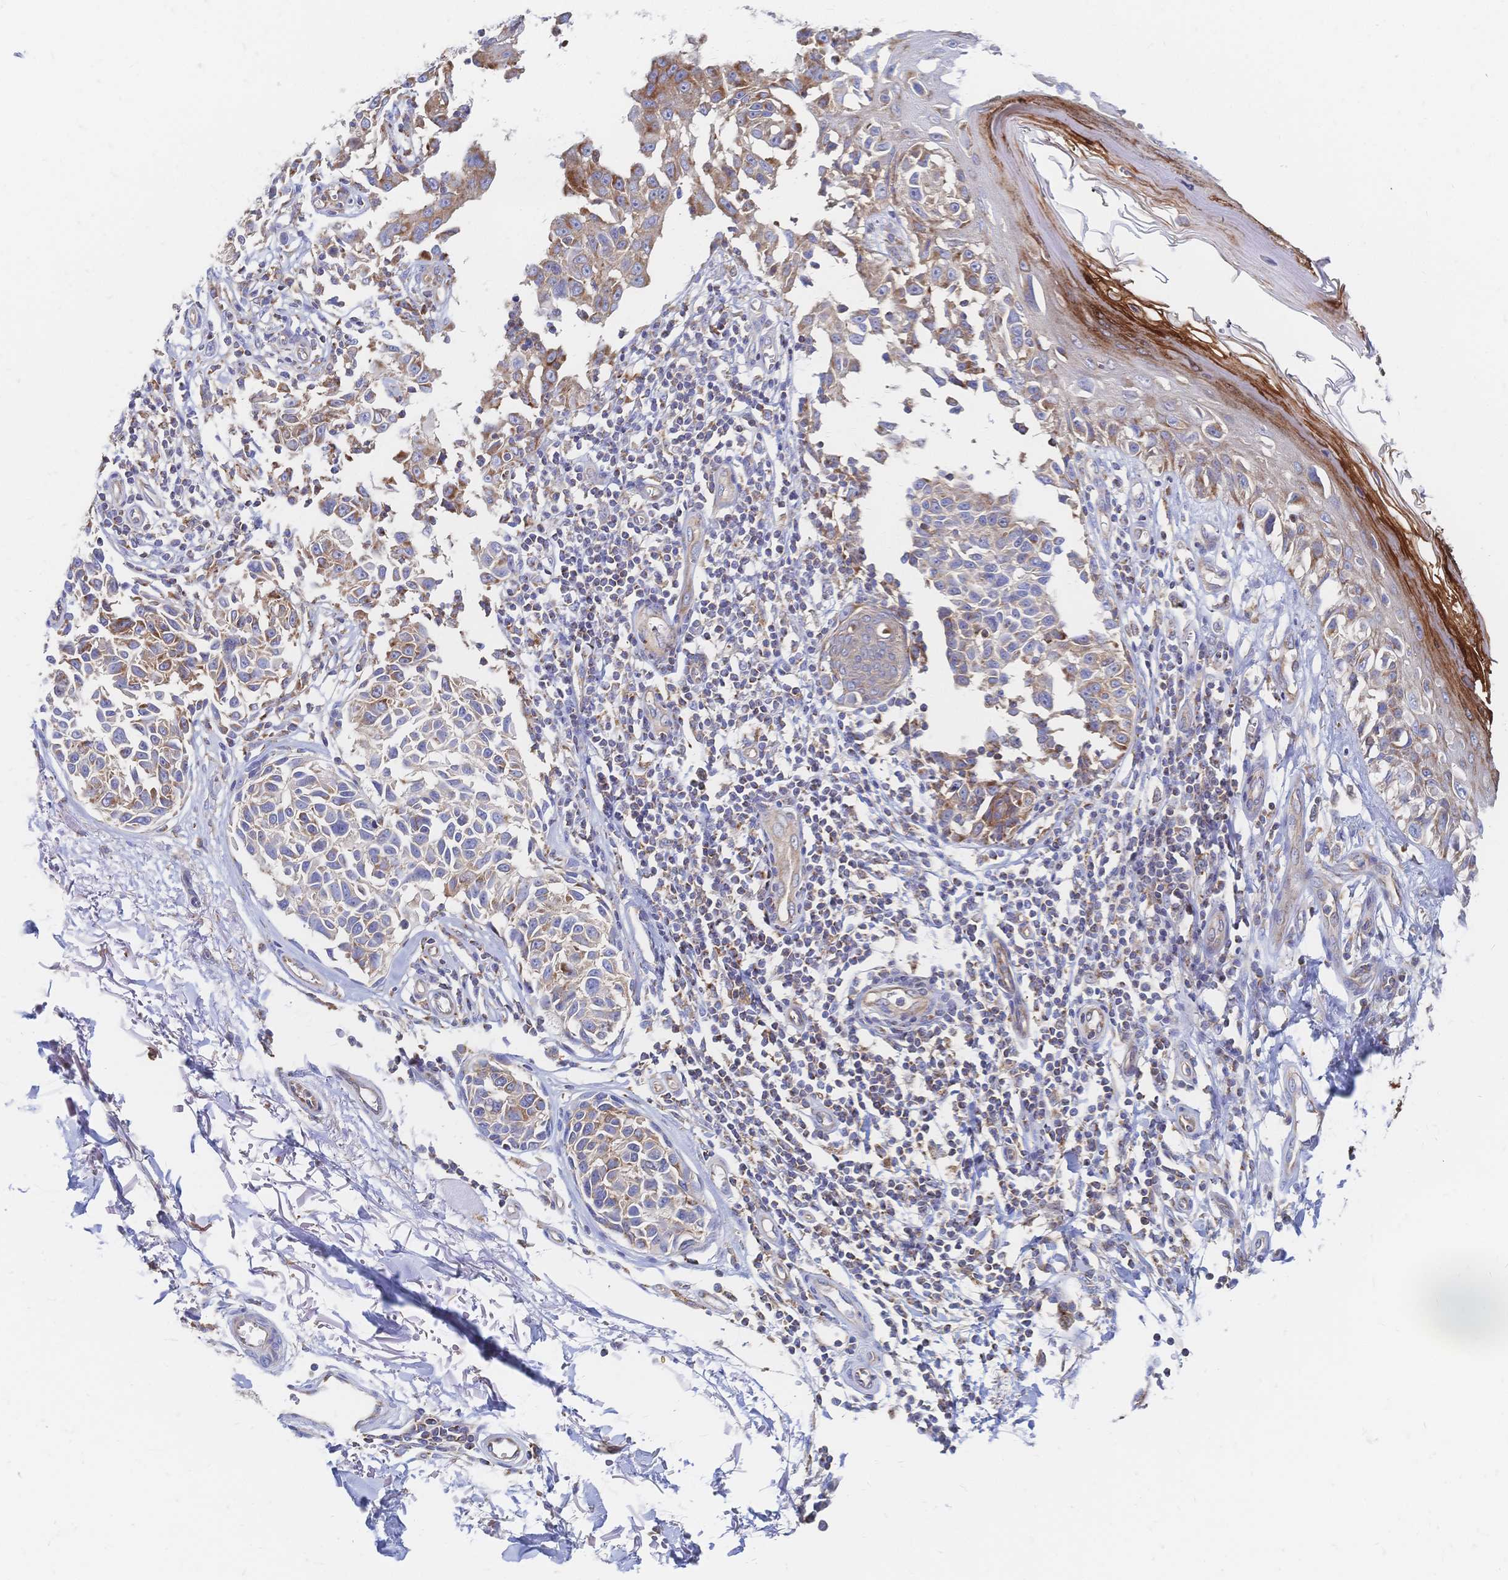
{"staining": {"intensity": "moderate", "quantity": ">75%", "location": "cytoplasmic/membranous"}, "tissue": "melanoma", "cell_type": "Tumor cells", "image_type": "cancer", "snomed": [{"axis": "morphology", "description": "Malignant melanoma, NOS"}, {"axis": "topography", "description": "Skin"}], "caption": "Moderate cytoplasmic/membranous staining is present in approximately >75% of tumor cells in melanoma.", "gene": "SORBS1", "patient": {"sex": "male", "age": 73}}